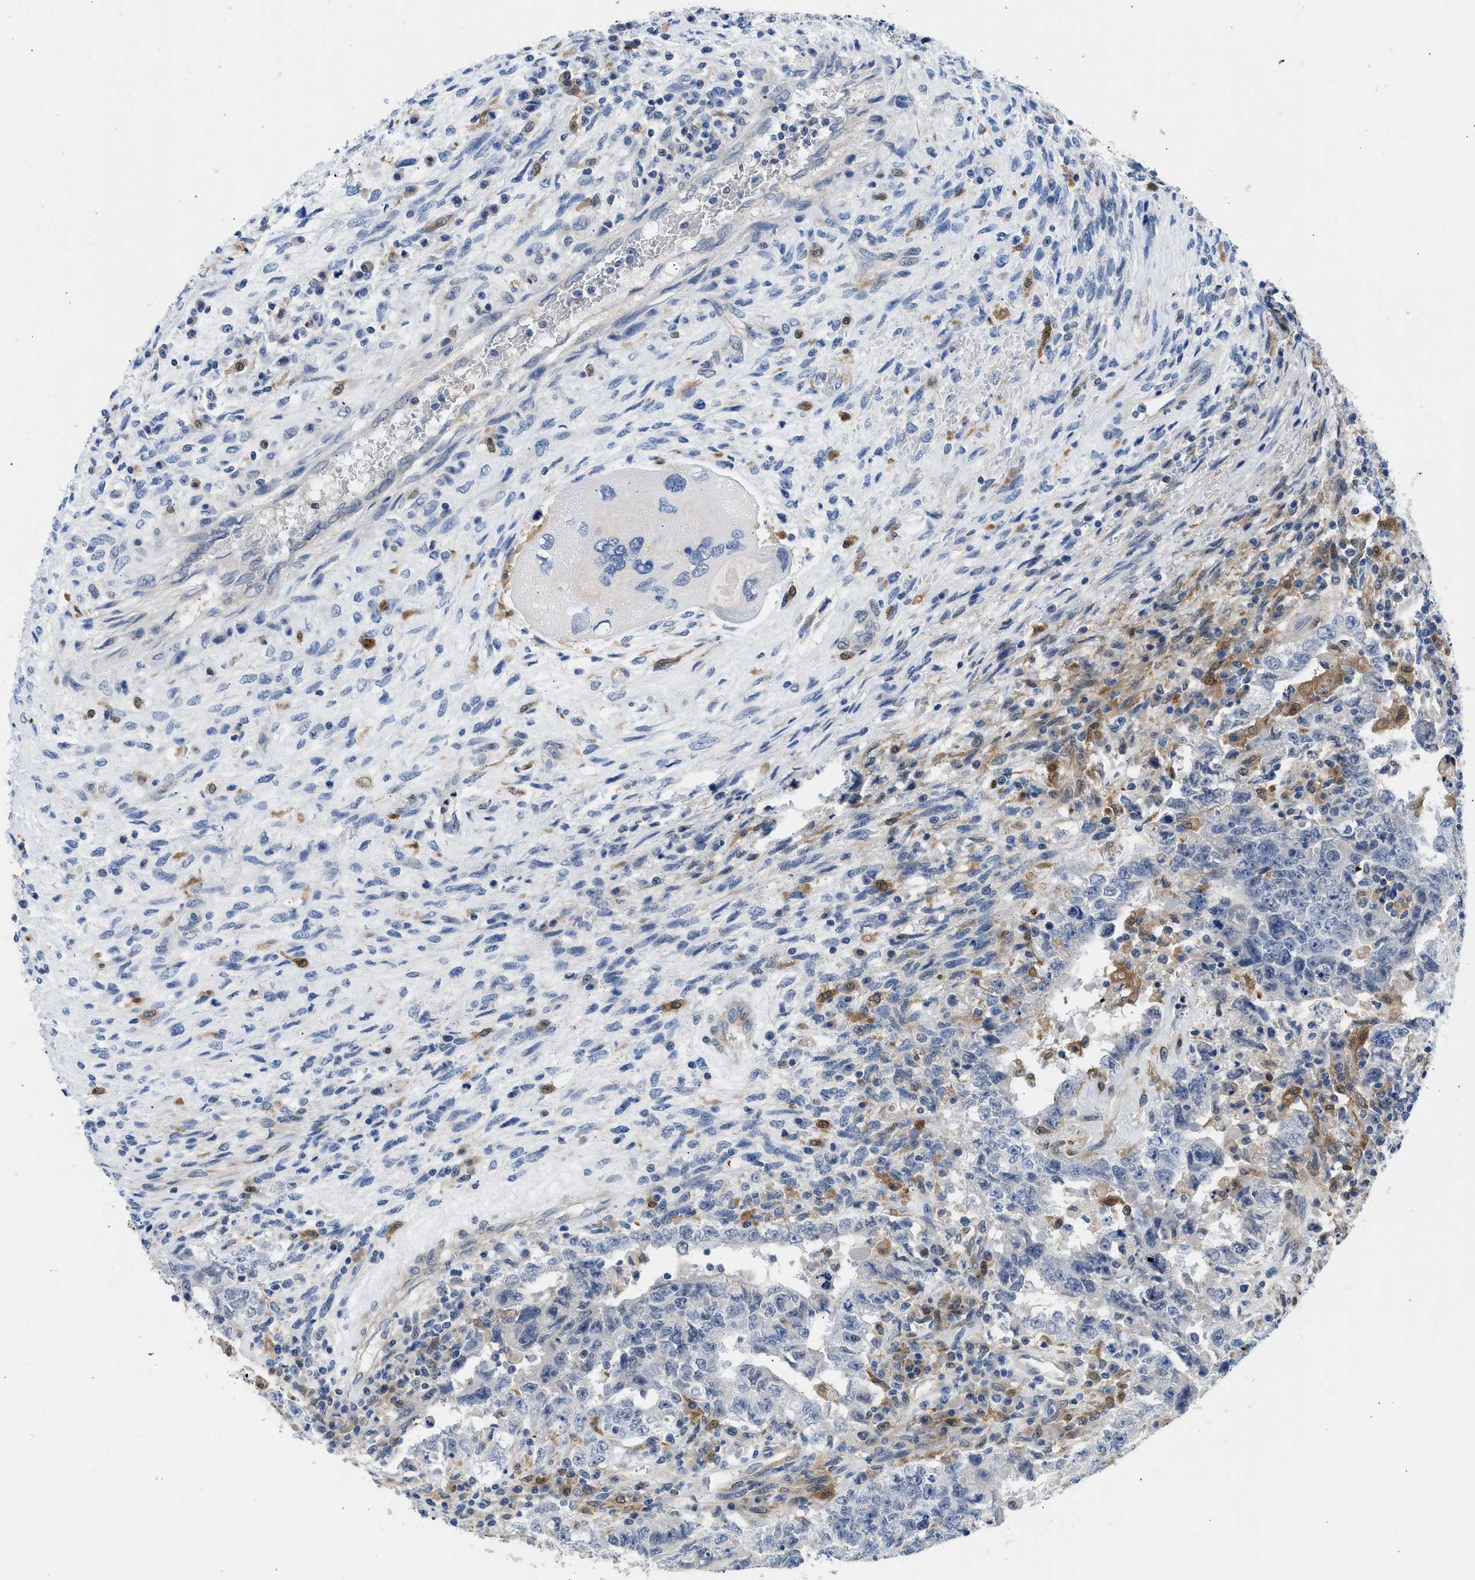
{"staining": {"intensity": "negative", "quantity": "none", "location": "none"}, "tissue": "testis cancer", "cell_type": "Tumor cells", "image_type": "cancer", "snomed": [{"axis": "morphology", "description": "Carcinoma, Embryonal, NOS"}, {"axis": "topography", "description": "Testis"}], "caption": "Tumor cells show no significant staining in embryonal carcinoma (testis). (Brightfield microscopy of DAB (3,3'-diaminobenzidine) immunohistochemistry at high magnification).", "gene": "CBR1", "patient": {"sex": "male", "age": 26}}